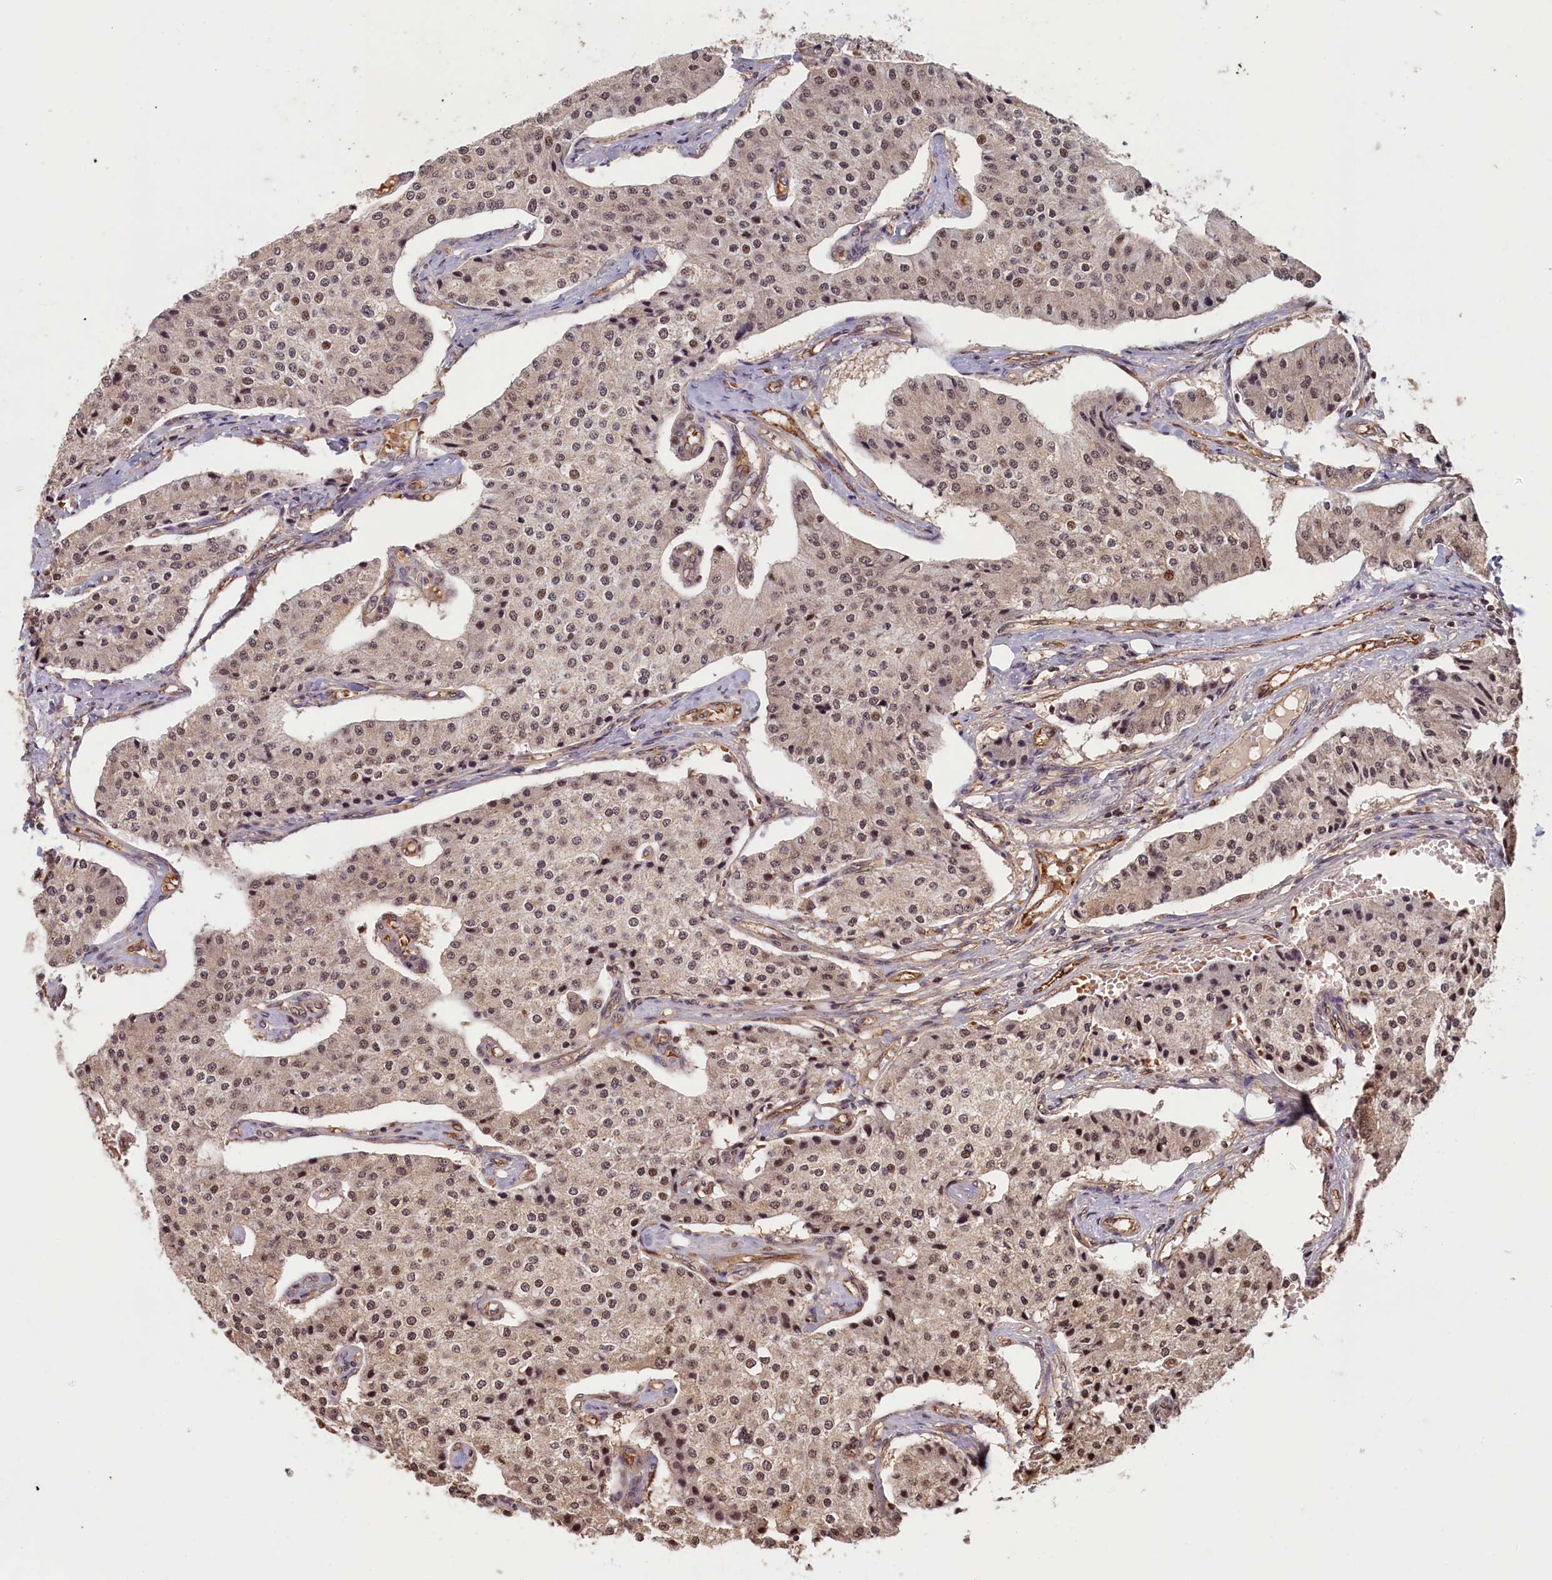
{"staining": {"intensity": "weak", "quantity": "25%-75%", "location": "nuclear"}, "tissue": "carcinoid", "cell_type": "Tumor cells", "image_type": "cancer", "snomed": [{"axis": "morphology", "description": "Carcinoid, malignant, NOS"}, {"axis": "topography", "description": "Colon"}], "caption": "Carcinoid was stained to show a protein in brown. There is low levels of weak nuclear expression in about 25%-75% of tumor cells. The protein is stained brown, and the nuclei are stained in blue (DAB IHC with brightfield microscopy, high magnification).", "gene": "ACSBG1", "patient": {"sex": "female", "age": 52}}